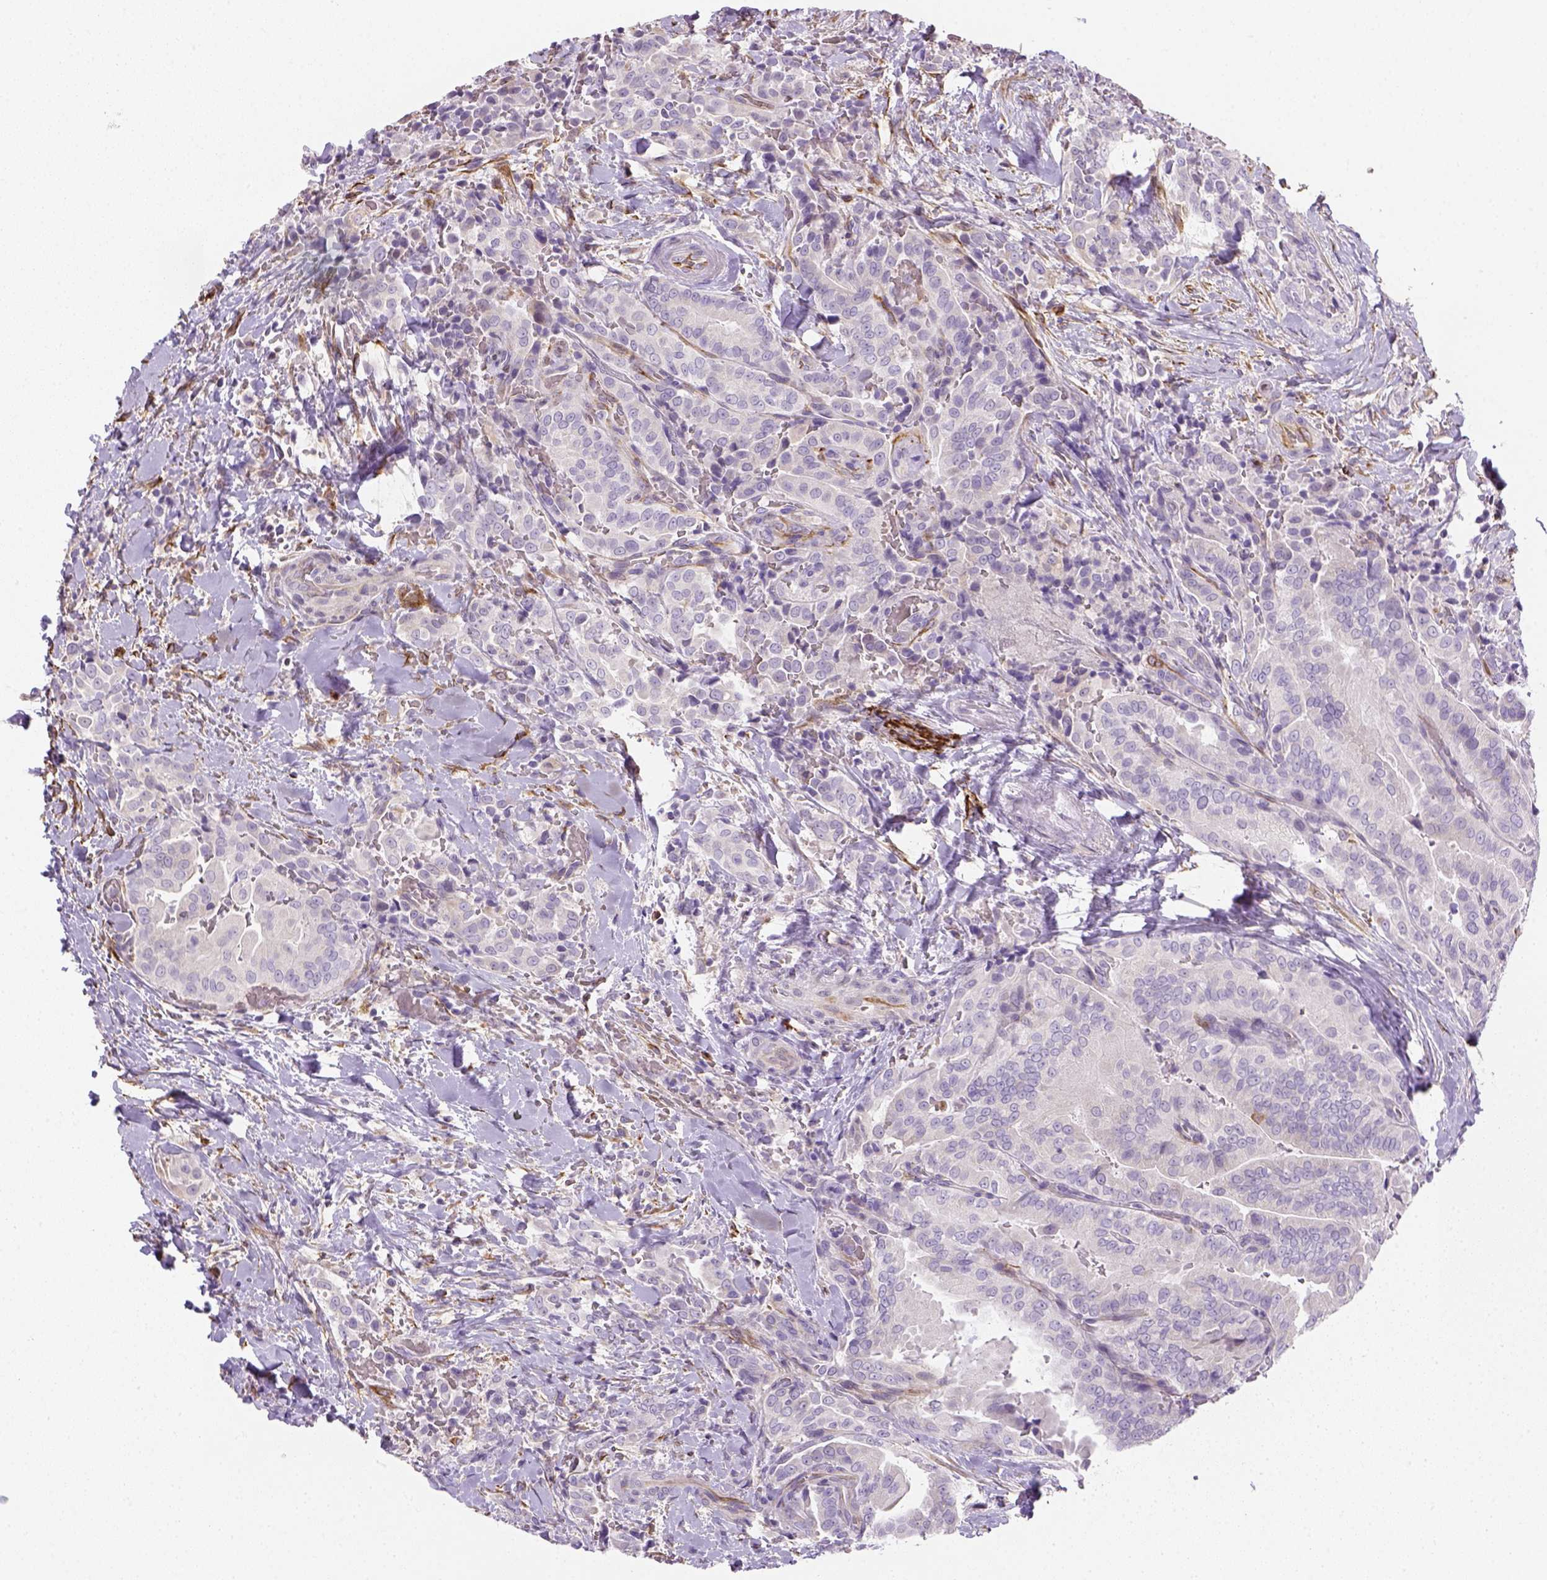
{"staining": {"intensity": "negative", "quantity": "none", "location": "none"}, "tissue": "thyroid cancer", "cell_type": "Tumor cells", "image_type": "cancer", "snomed": [{"axis": "morphology", "description": "Papillary adenocarcinoma, NOS"}, {"axis": "topography", "description": "Thyroid gland"}], "caption": "IHC of thyroid cancer (papillary adenocarcinoma) shows no staining in tumor cells.", "gene": "CACNB1", "patient": {"sex": "male", "age": 61}}